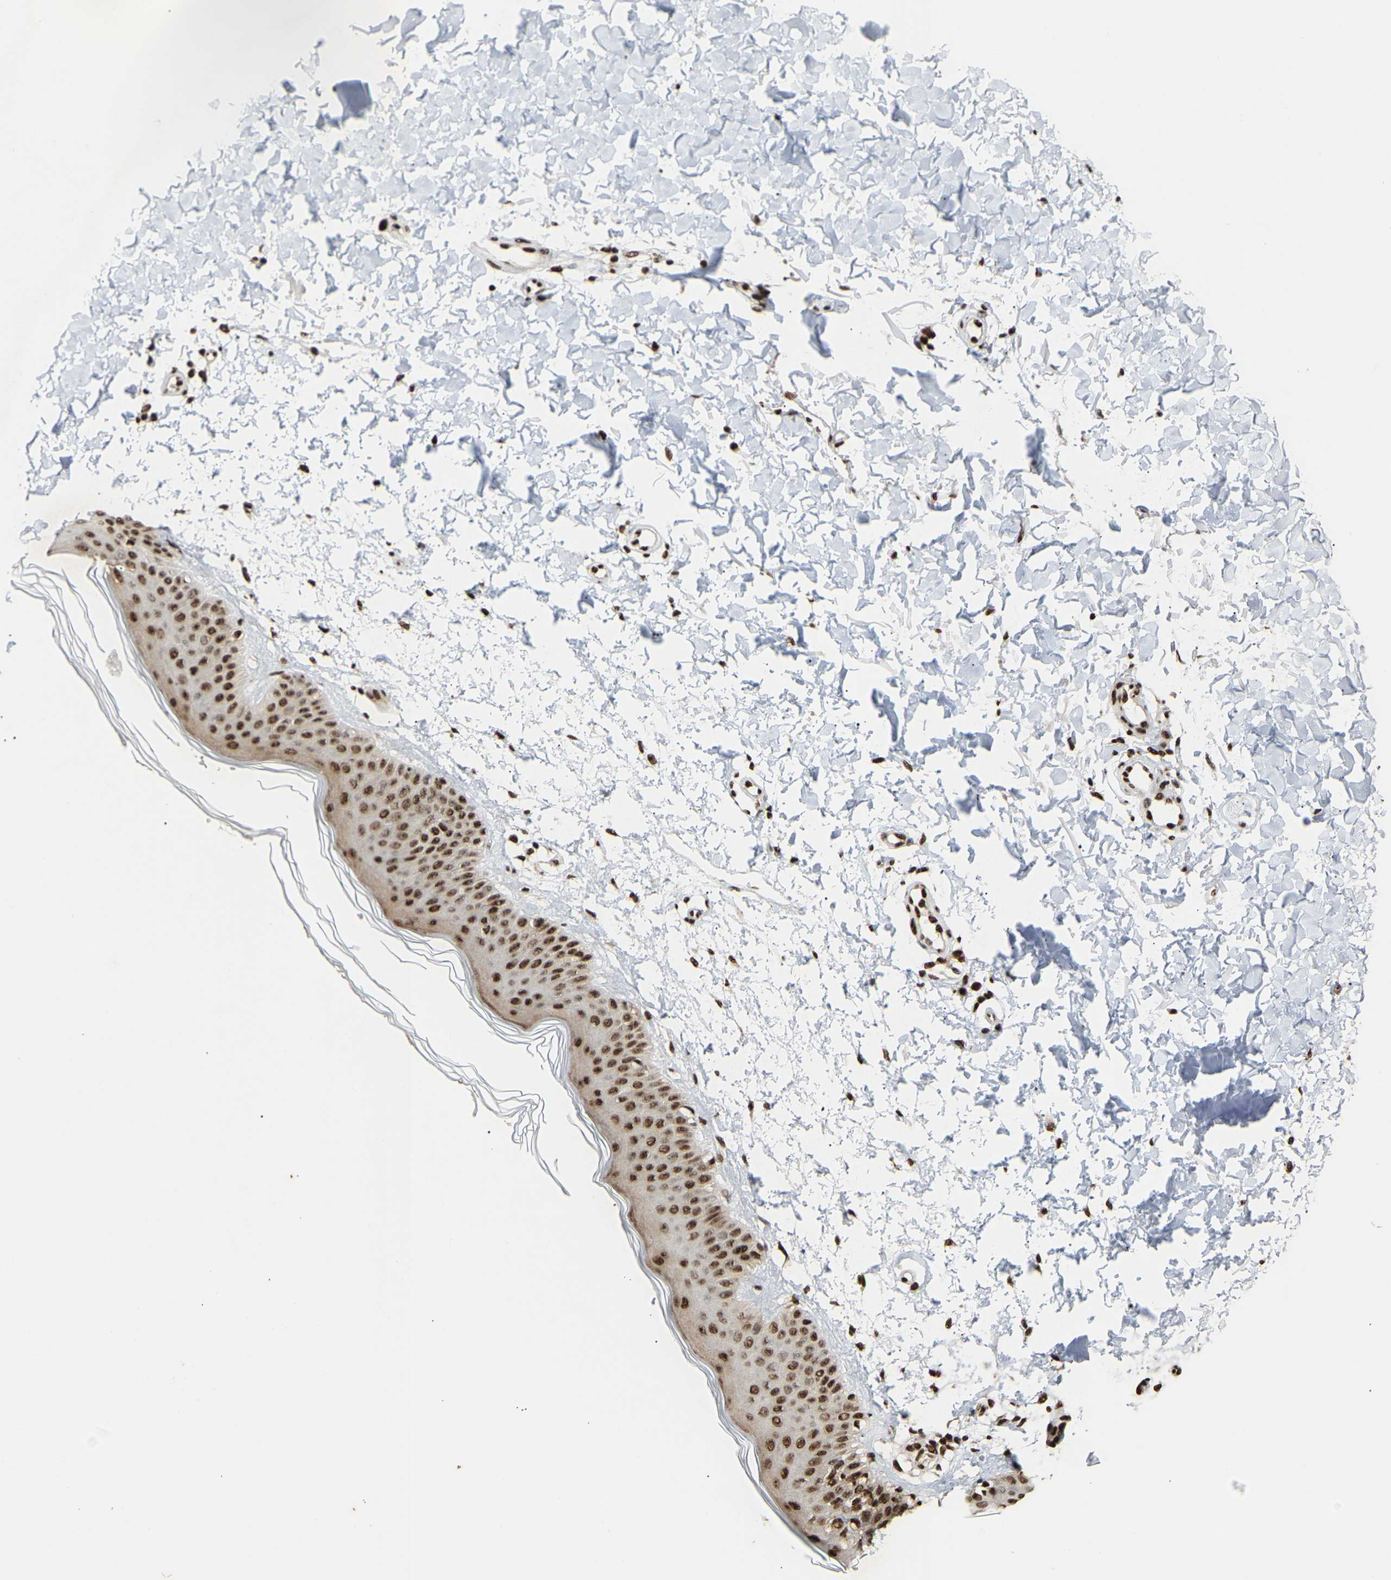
{"staining": {"intensity": "strong", "quantity": ">75%", "location": "nuclear"}, "tissue": "skin", "cell_type": "Fibroblasts", "image_type": "normal", "snomed": [{"axis": "morphology", "description": "Normal tissue, NOS"}, {"axis": "morphology", "description": "Malignant melanoma, NOS"}, {"axis": "topography", "description": "Skin"}], "caption": "Protein expression analysis of normal human skin reveals strong nuclear staining in approximately >75% of fibroblasts.", "gene": "ALYREF", "patient": {"sex": "male", "age": 83}}